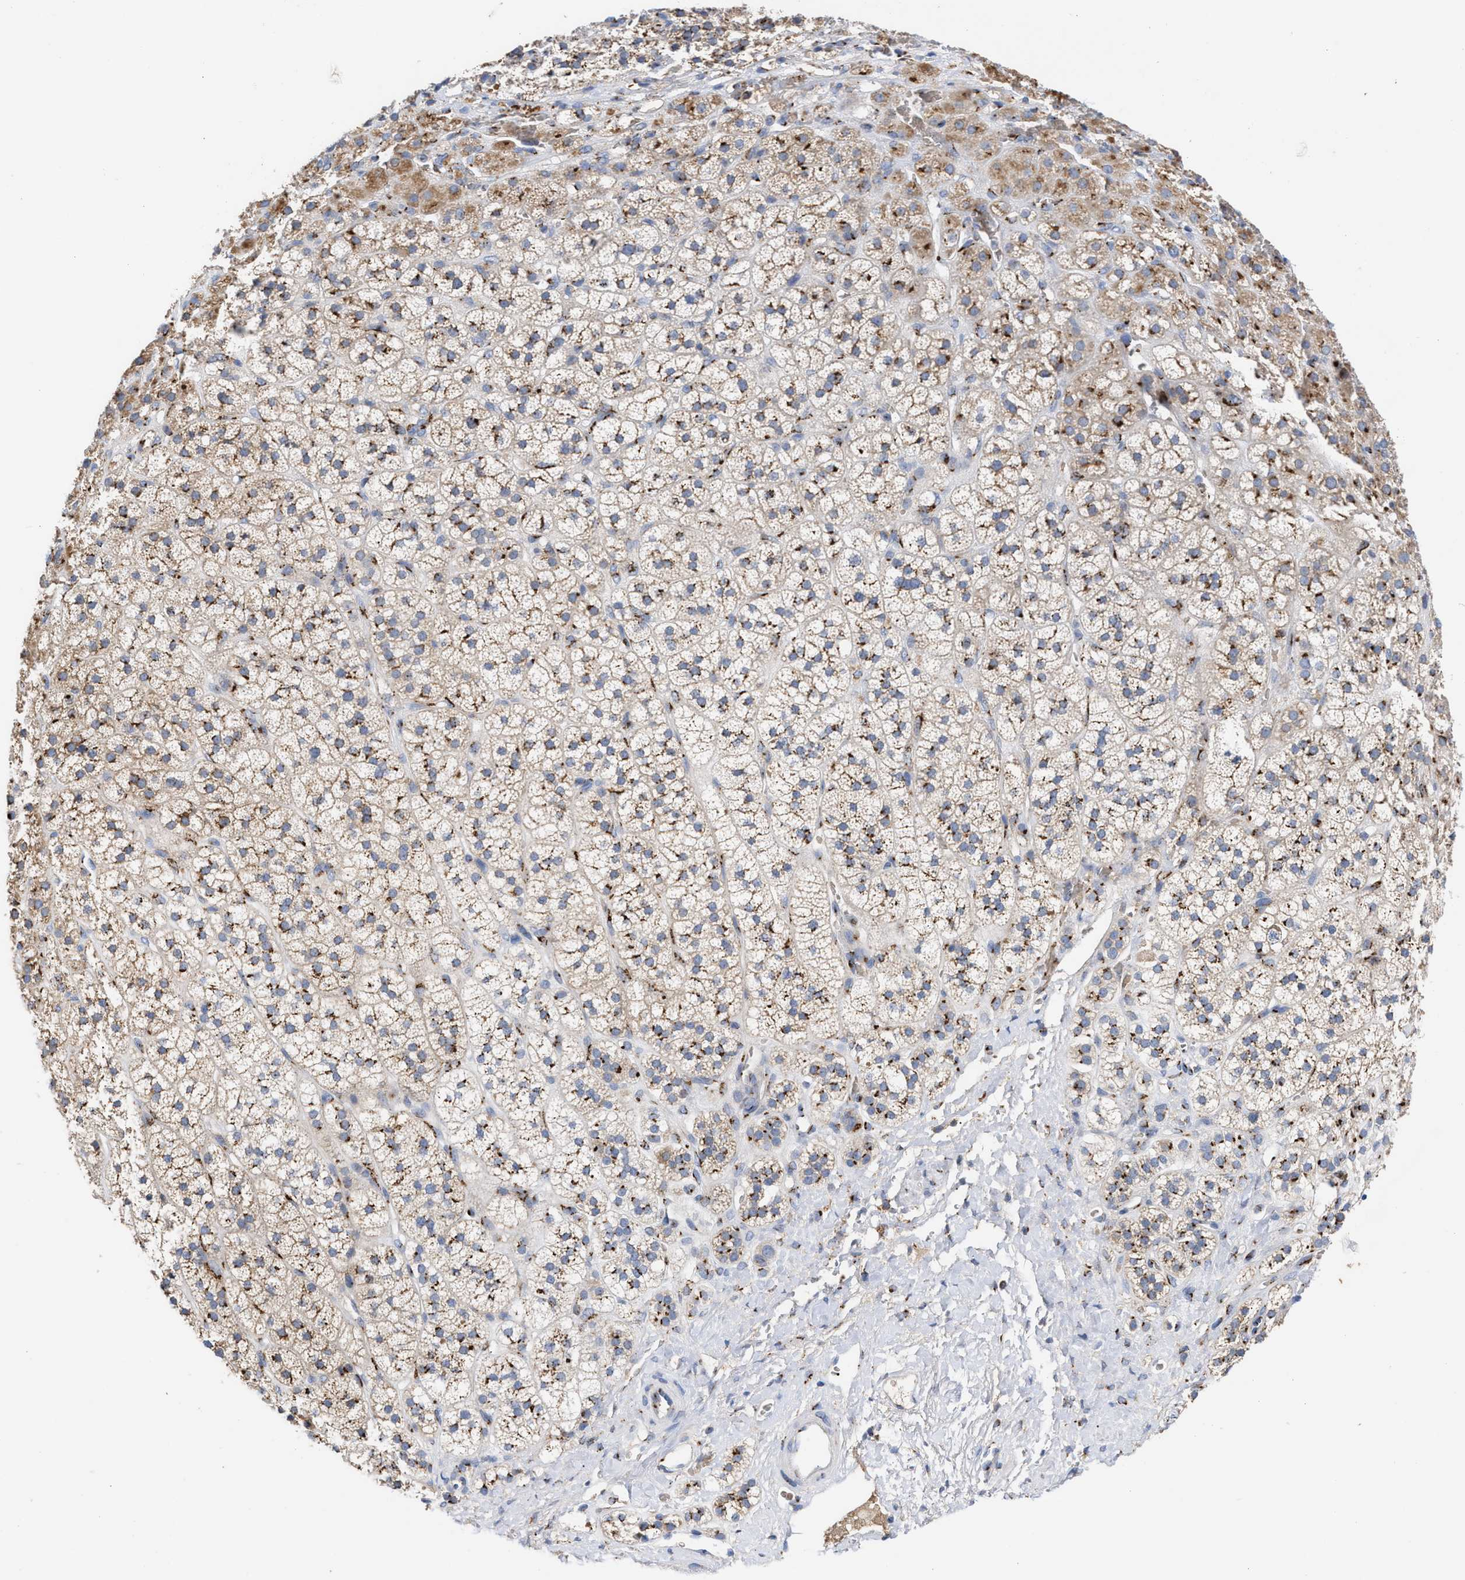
{"staining": {"intensity": "moderate", "quantity": "25%-75%", "location": "cytoplasmic/membranous"}, "tissue": "adrenal gland", "cell_type": "Glandular cells", "image_type": "normal", "snomed": [{"axis": "morphology", "description": "Normal tissue, NOS"}, {"axis": "topography", "description": "Adrenal gland"}], "caption": "Protein analysis of unremarkable adrenal gland displays moderate cytoplasmic/membranous expression in approximately 25%-75% of glandular cells. The protein of interest is stained brown, and the nuclei are stained in blue (DAB (3,3'-diaminobenzidine) IHC with brightfield microscopy, high magnification).", "gene": "CCL2", "patient": {"sex": "male", "age": 56}}